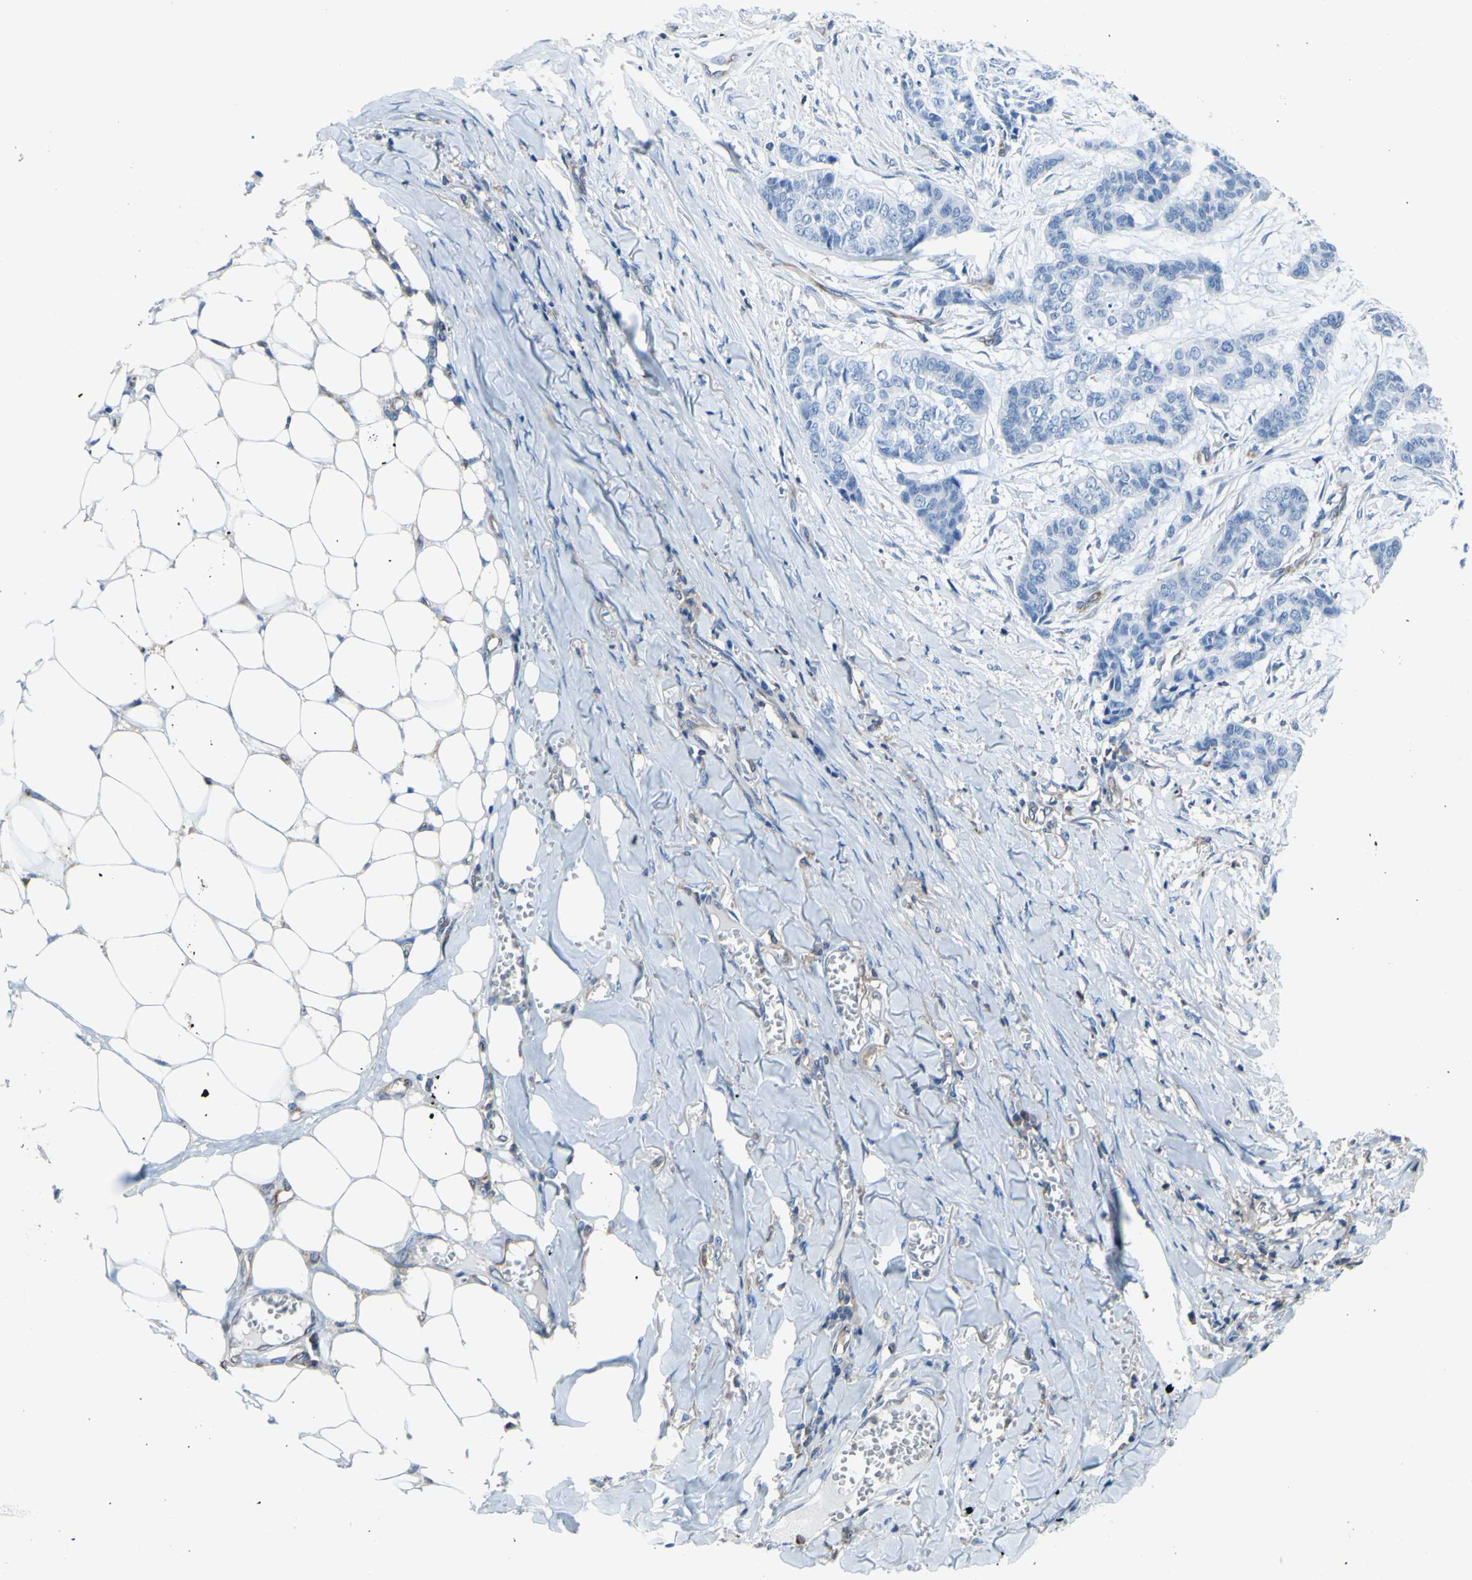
{"staining": {"intensity": "negative", "quantity": "none", "location": "none"}, "tissue": "skin cancer", "cell_type": "Tumor cells", "image_type": "cancer", "snomed": [{"axis": "morphology", "description": "Basal cell carcinoma"}, {"axis": "topography", "description": "Skin"}], "caption": "This is an IHC photomicrograph of human skin basal cell carcinoma. There is no positivity in tumor cells.", "gene": "MGST2", "patient": {"sex": "female", "age": 64}}